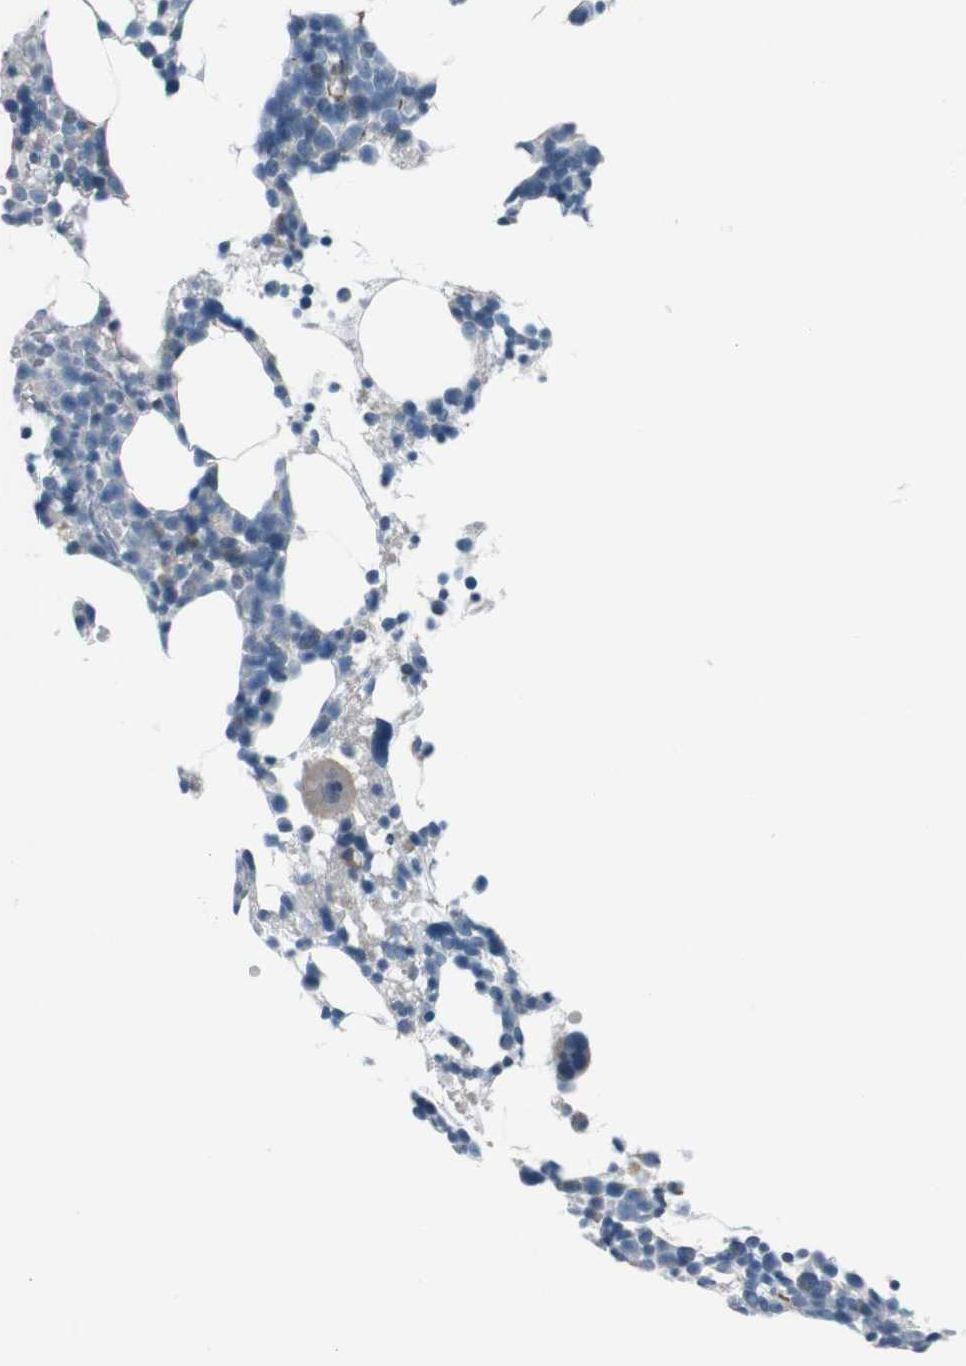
{"staining": {"intensity": "moderate", "quantity": "<25%", "location": "cytoplasmic/membranous"}, "tissue": "bone marrow", "cell_type": "Hematopoietic cells", "image_type": "normal", "snomed": [{"axis": "morphology", "description": "Normal tissue, NOS"}, {"axis": "morphology", "description": "Inflammation, NOS"}, {"axis": "topography", "description": "Bone marrow"}], "caption": "The histopathology image shows immunohistochemical staining of normal bone marrow. There is moderate cytoplasmic/membranous expression is present in approximately <25% of hematopoietic cells. (Brightfield microscopy of DAB IHC at high magnification).", "gene": "PDLIM5", "patient": {"sex": "male", "age": 42}}